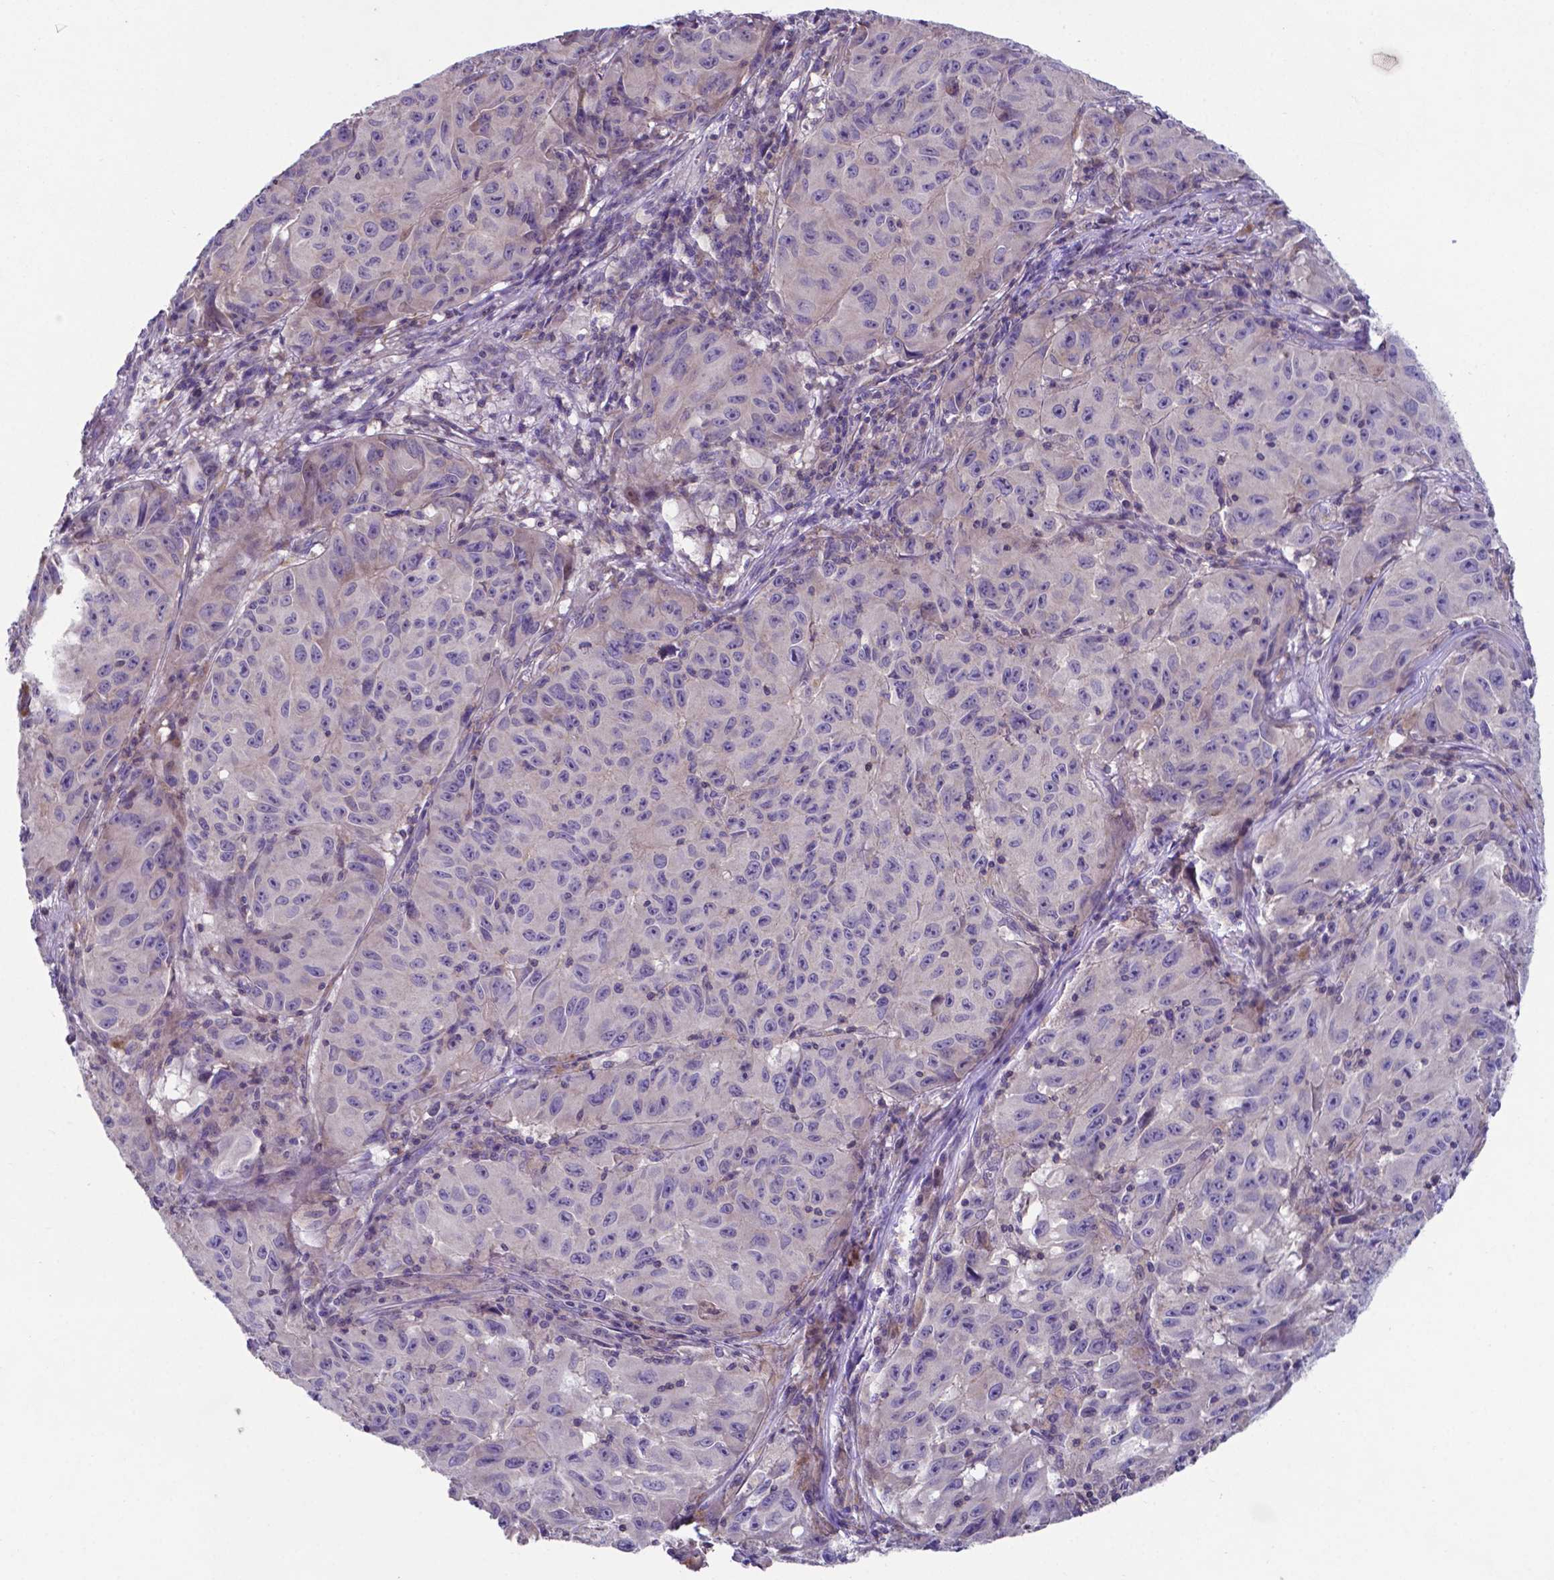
{"staining": {"intensity": "negative", "quantity": "none", "location": "none"}, "tissue": "melanoma", "cell_type": "Tumor cells", "image_type": "cancer", "snomed": [{"axis": "morphology", "description": "Malignant melanoma, NOS"}, {"axis": "topography", "description": "Vulva, labia, clitoris and Bartholin´s gland, NO"}], "caption": "Tumor cells are negative for brown protein staining in melanoma.", "gene": "TYRO3", "patient": {"sex": "female", "age": 75}}